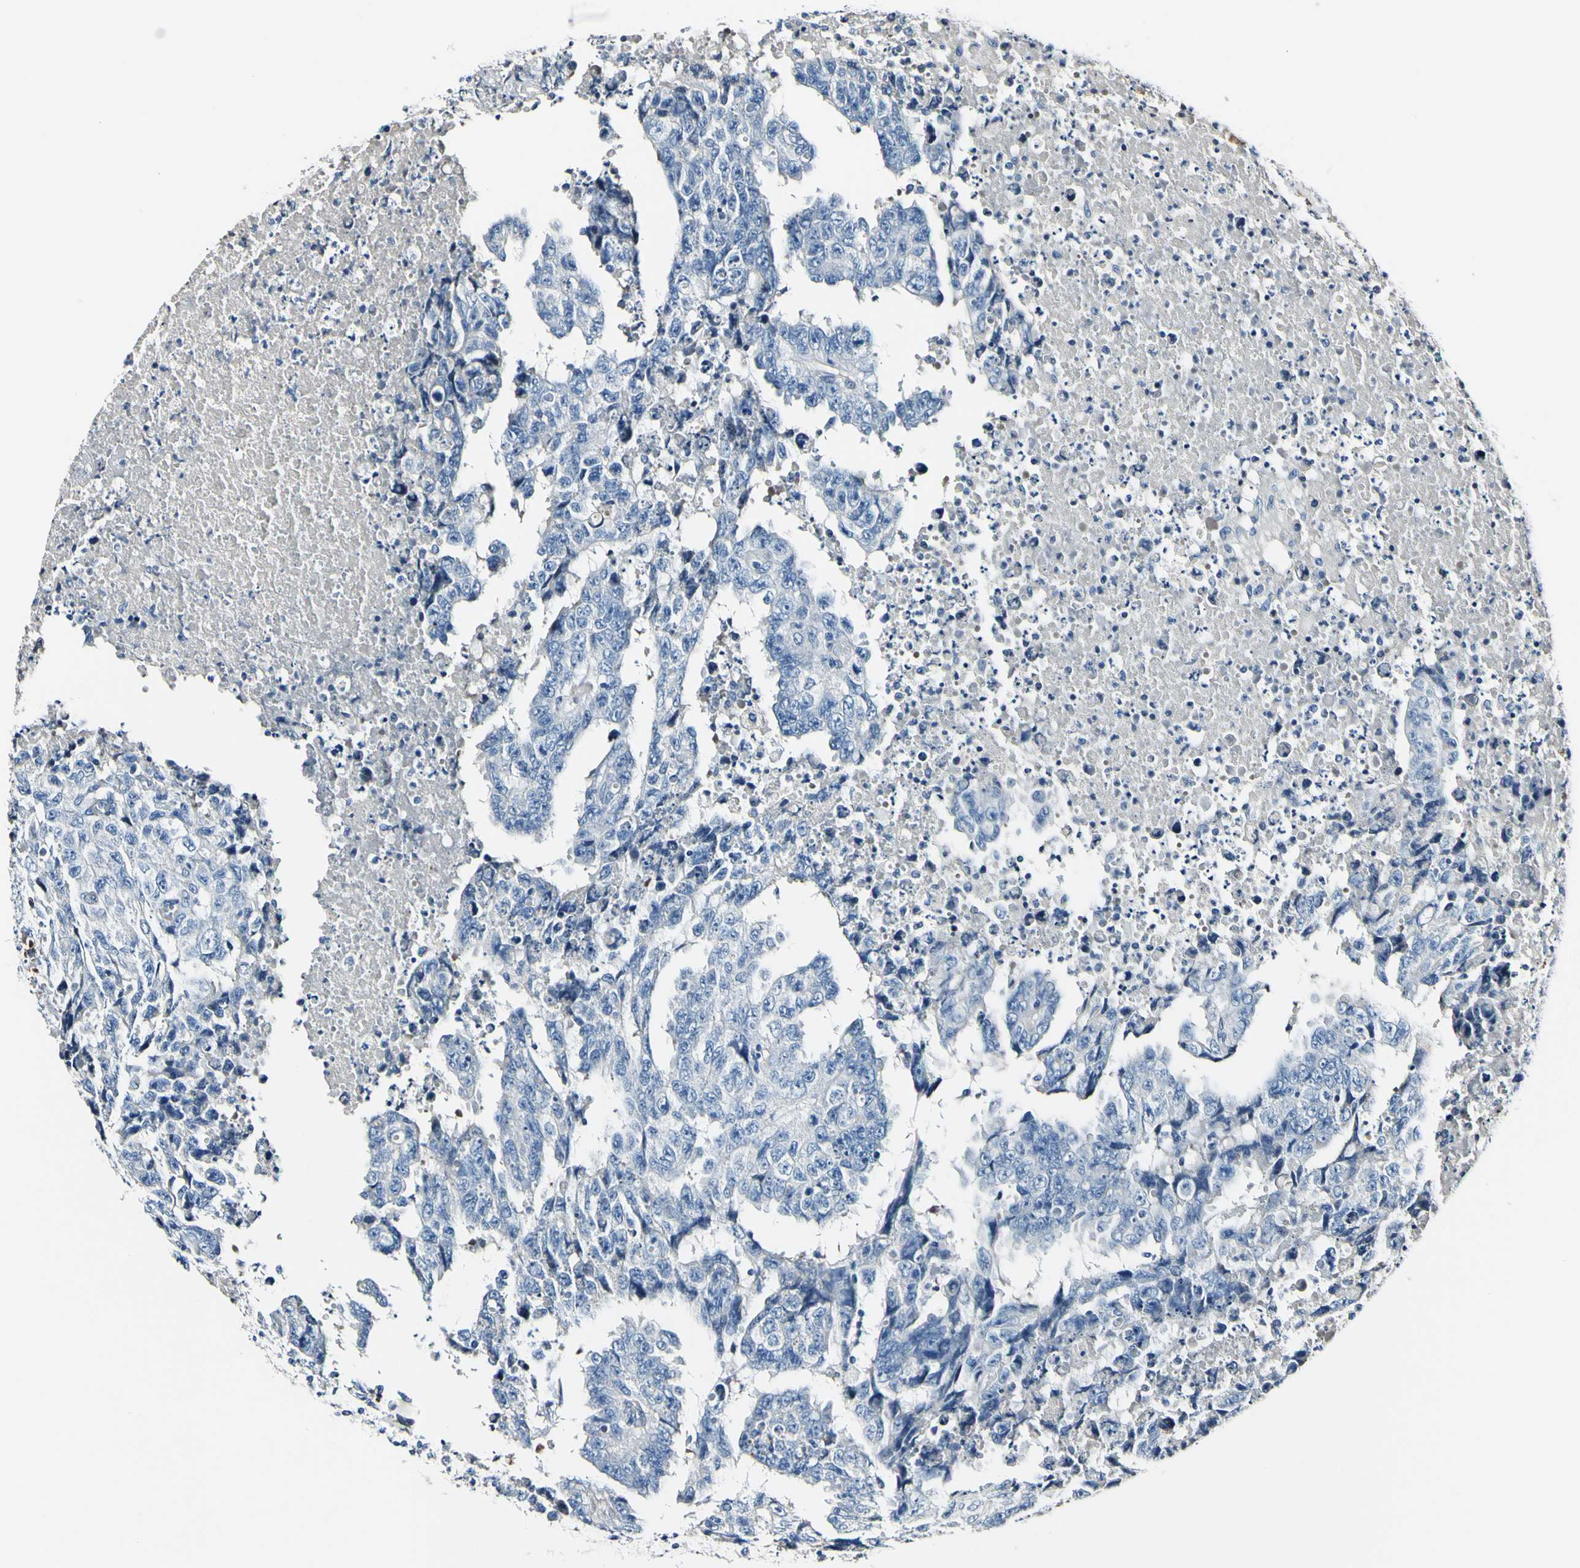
{"staining": {"intensity": "negative", "quantity": "none", "location": "none"}, "tissue": "testis cancer", "cell_type": "Tumor cells", "image_type": "cancer", "snomed": [{"axis": "morphology", "description": "Necrosis, NOS"}, {"axis": "morphology", "description": "Carcinoma, Embryonal, NOS"}, {"axis": "topography", "description": "Testis"}], "caption": "Photomicrograph shows no significant protein positivity in tumor cells of testis embryonal carcinoma. (Stains: DAB IHC with hematoxylin counter stain, Microscopy: brightfield microscopy at high magnification).", "gene": "COL6A3", "patient": {"sex": "male", "age": 19}}